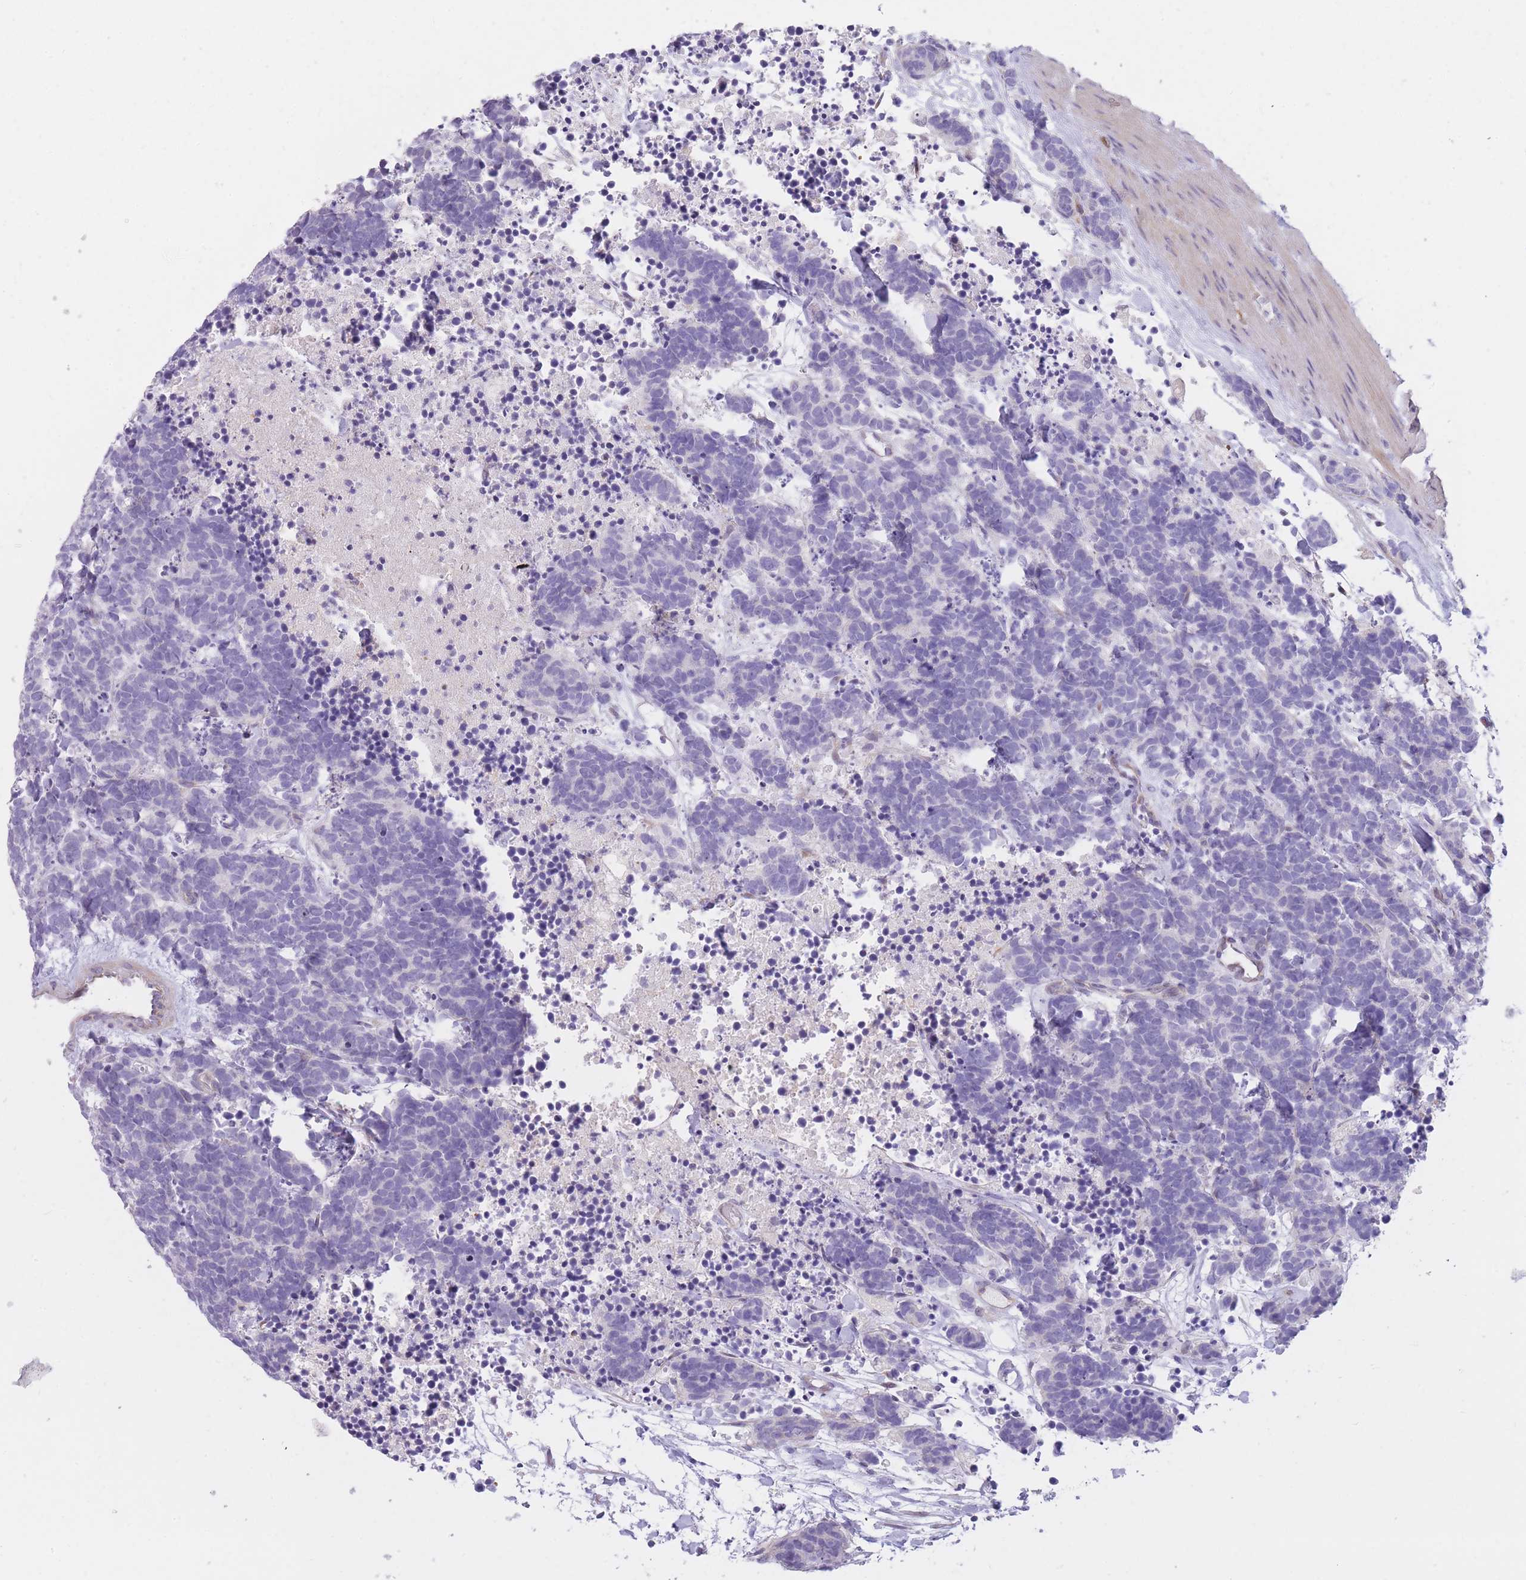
{"staining": {"intensity": "negative", "quantity": "none", "location": "none"}, "tissue": "carcinoid", "cell_type": "Tumor cells", "image_type": "cancer", "snomed": [{"axis": "morphology", "description": "Carcinoma, NOS"}, {"axis": "morphology", "description": "Carcinoid, malignant, NOS"}, {"axis": "topography", "description": "Prostate"}], "caption": "Immunohistochemistry (IHC) of human carcinoid reveals no expression in tumor cells. (Immunohistochemistry, brightfield microscopy, high magnification).", "gene": "IMPG1", "patient": {"sex": "male", "age": 57}}